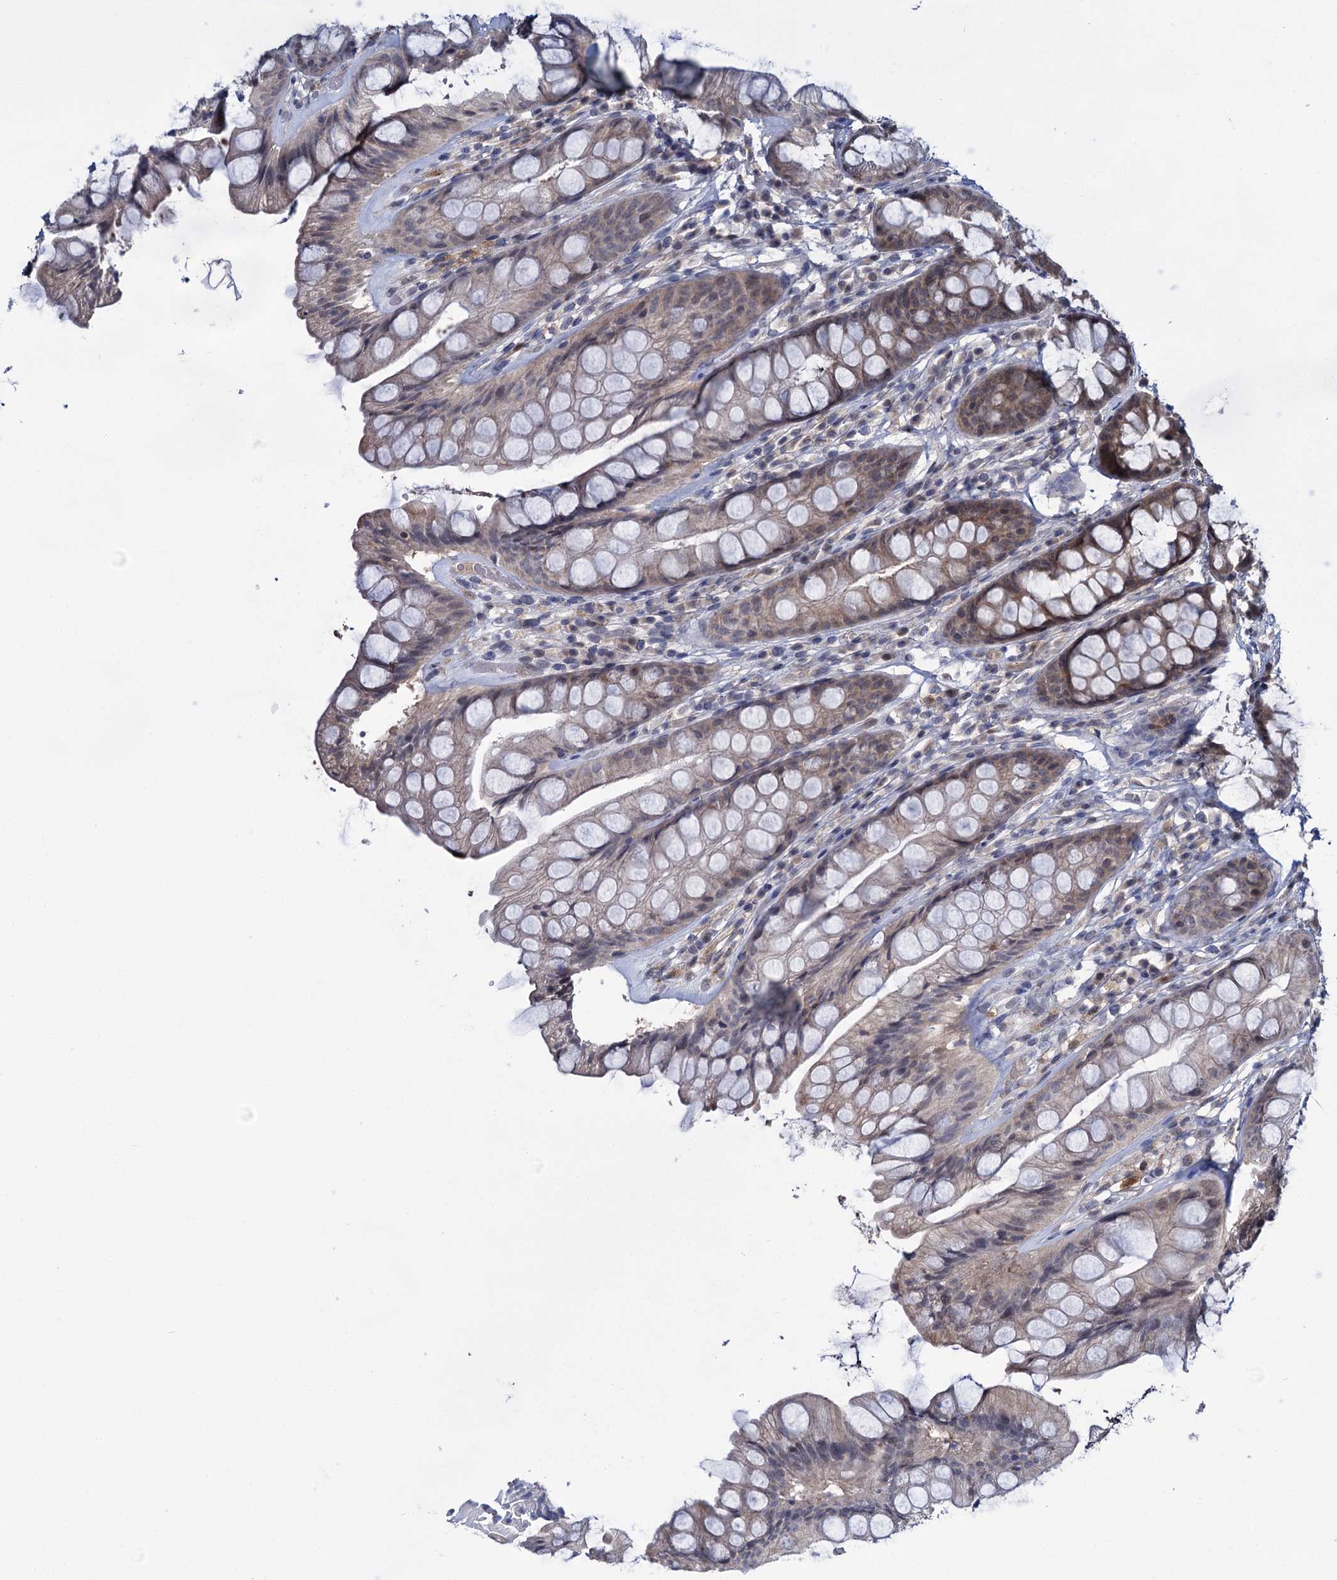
{"staining": {"intensity": "moderate", "quantity": "25%-75%", "location": "cytoplasmic/membranous"}, "tissue": "rectum", "cell_type": "Glandular cells", "image_type": "normal", "snomed": [{"axis": "morphology", "description": "Normal tissue, NOS"}, {"axis": "topography", "description": "Rectum"}], "caption": "DAB (3,3'-diaminobenzidine) immunohistochemical staining of benign rectum demonstrates moderate cytoplasmic/membranous protein positivity in approximately 25%-75% of glandular cells.", "gene": "GLO1", "patient": {"sex": "male", "age": 74}}